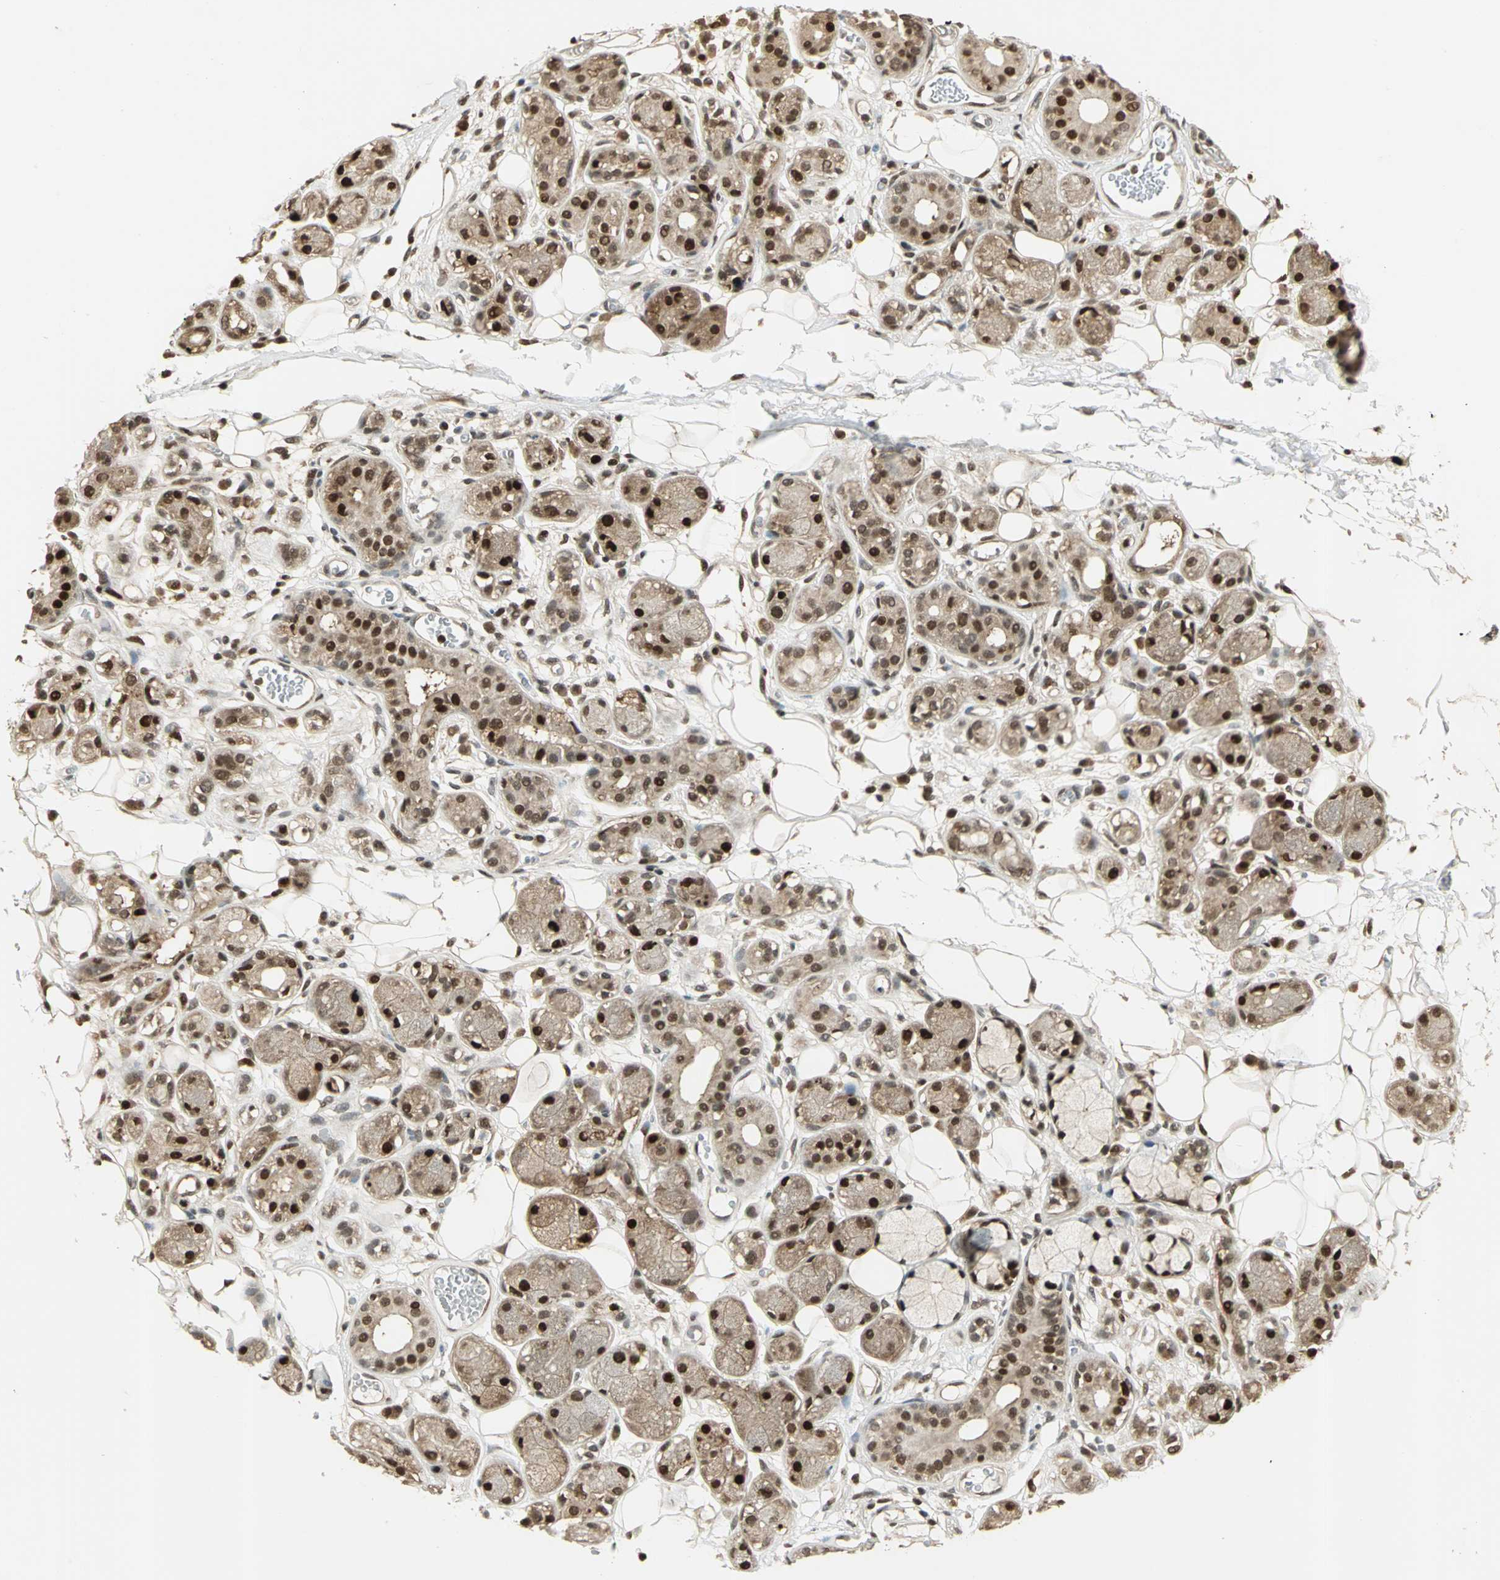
{"staining": {"intensity": "strong", "quantity": ">75%", "location": "cytoplasmic/membranous,nuclear"}, "tissue": "adipose tissue", "cell_type": "Adipocytes", "image_type": "normal", "snomed": [{"axis": "morphology", "description": "Normal tissue, NOS"}, {"axis": "morphology", "description": "Inflammation, NOS"}, {"axis": "topography", "description": "Vascular tissue"}, {"axis": "topography", "description": "Salivary gland"}], "caption": "DAB (3,3'-diaminobenzidine) immunohistochemical staining of benign adipose tissue shows strong cytoplasmic/membranous,nuclear protein expression in approximately >75% of adipocytes.", "gene": "PSMC3", "patient": {"sex": "female", "age": 75}}